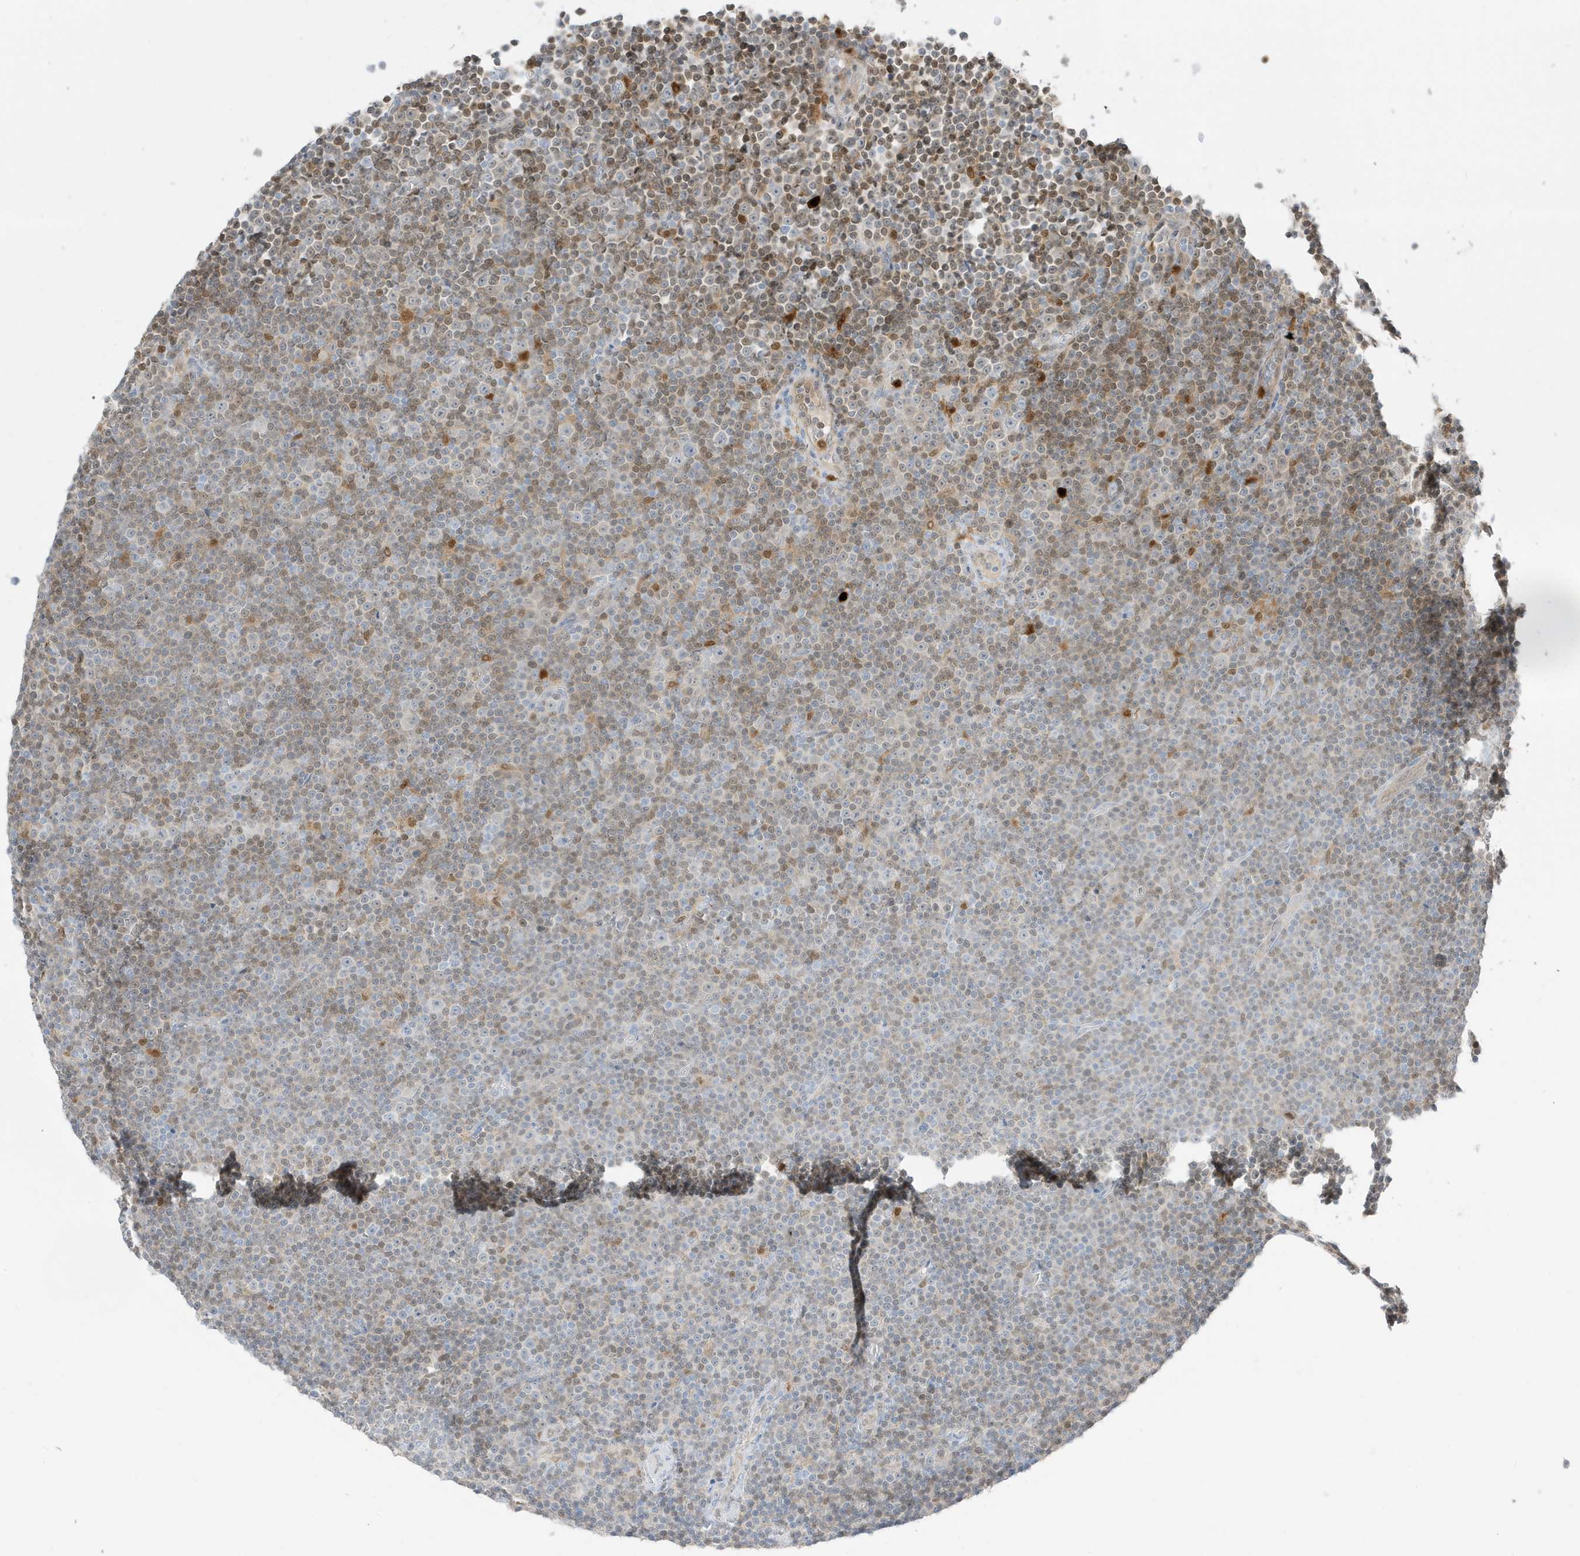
{"staining": {"intensity": "negative", "quantity": "none", "location": "none"}, "tissue": "lymphoma", "cell_type": "Tumor cells", "image_type": "cancer", "snomed": [{"axis": "morphology", "description": "Malignant lymphoma, non-Hodgkin's type, Low grade"}, {"axis": "topography", "description": "Lymph node"}], "caption": "Histopathology image shows no significant protein expression in tumor cells of malignant lymphoma, non-Hodgkin's type (low-grade). (Brightfield microscopy of DAB (3,3'-diaminobenzidine) immunohistochemistry at high magnification).", "gene": "GCA", "patient": {"sex": "female", "age": 67}}